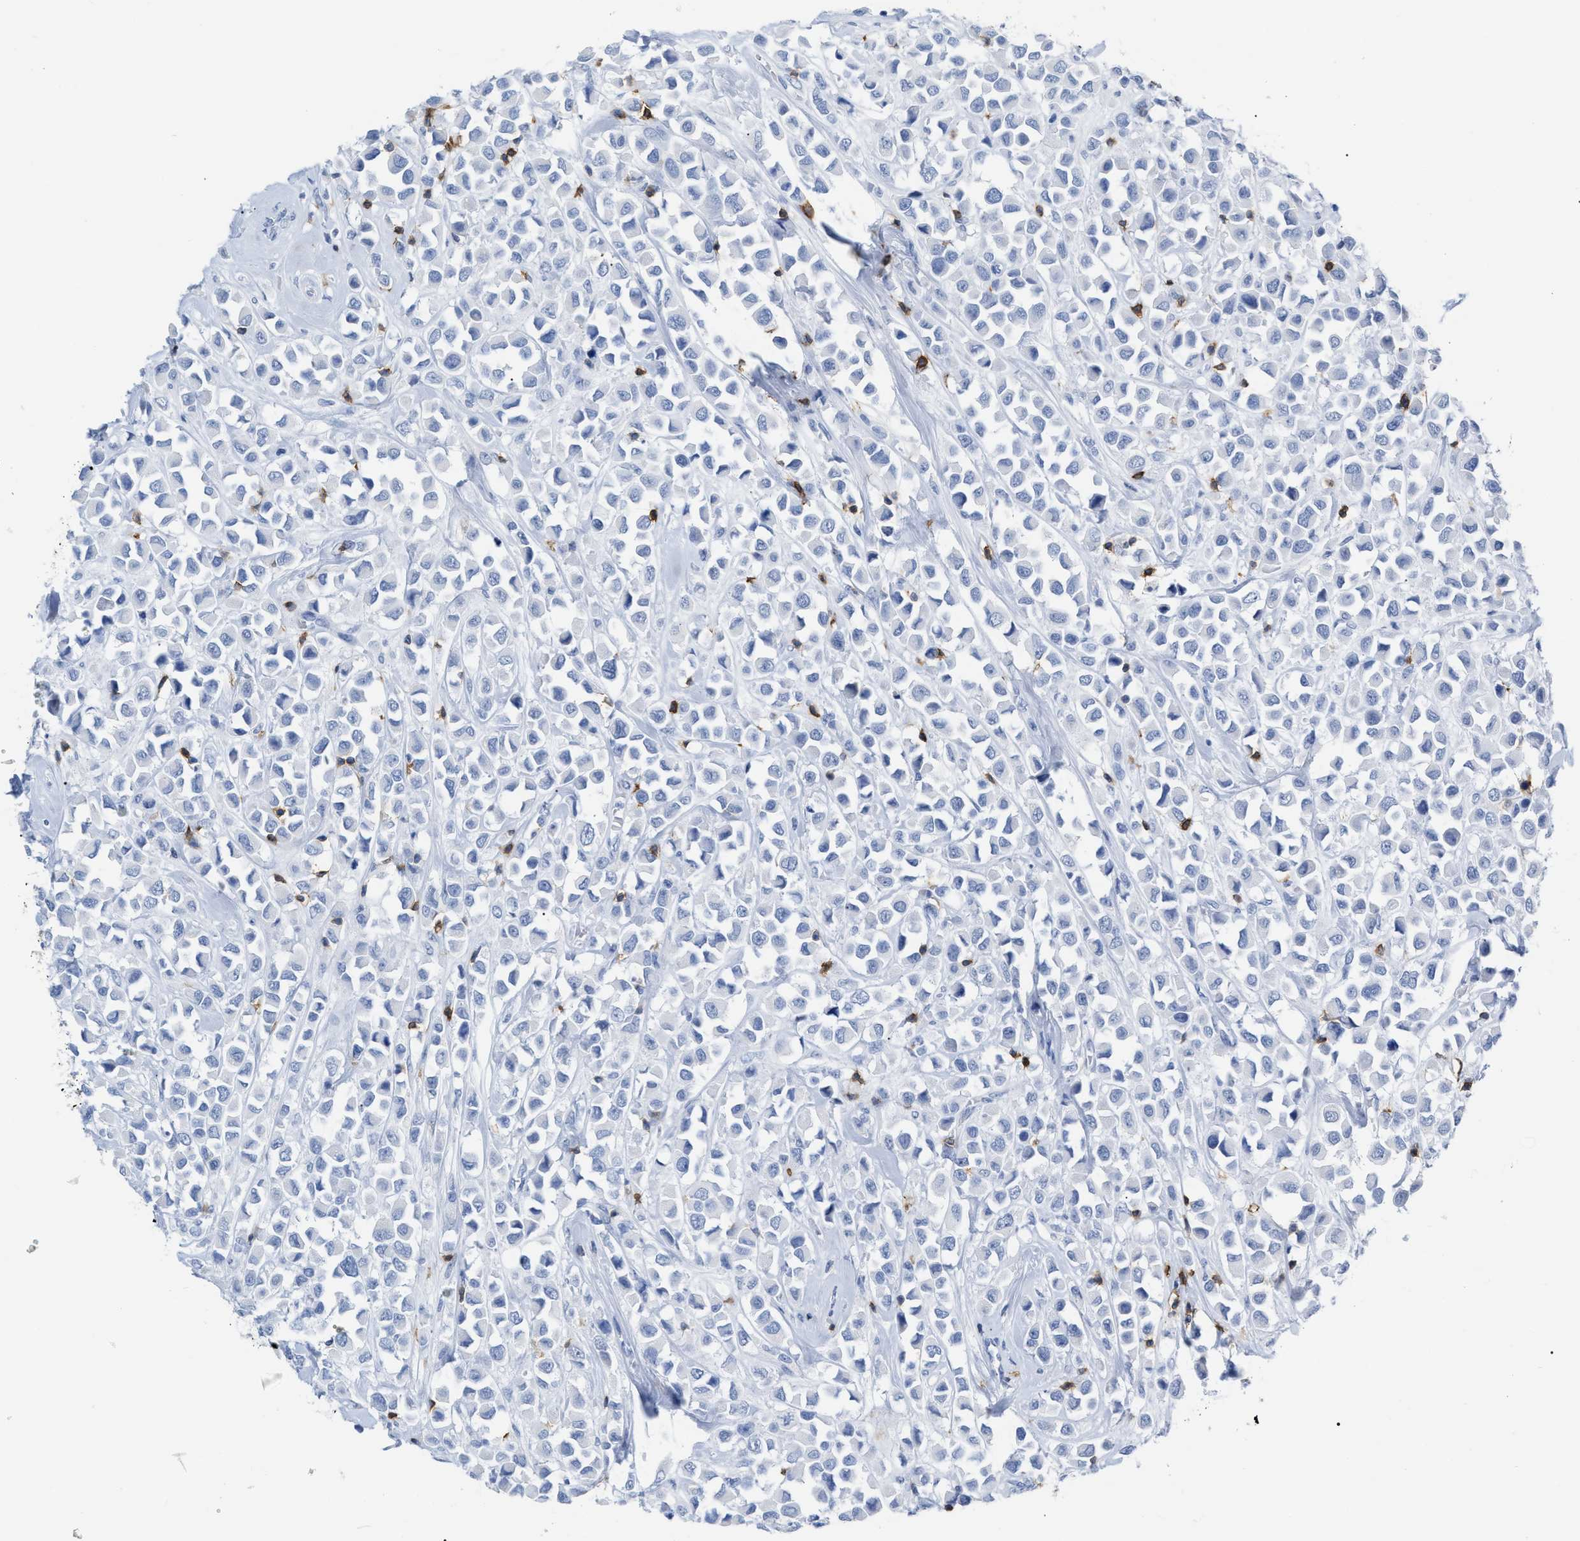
{"staining": {"intensity": "negative", "quantity": "none", "location": "none"}, "tissue": "breast cancer", "cell_type": "Tumor cells", "image_type": "cancer", "snomed": [{"axis": "morphology", "description": "Duct carcinoma"}, {"axis": "topography", "description": "Breast"}], "caption": "Immunohistochemical staining of breast cancer (invasive ductal carcinoma) reveals no significant staining in tumor cells. Nuclei are stained in blue.", "gene": "CD5", "patient": {"sex": "female", "age": 61}}